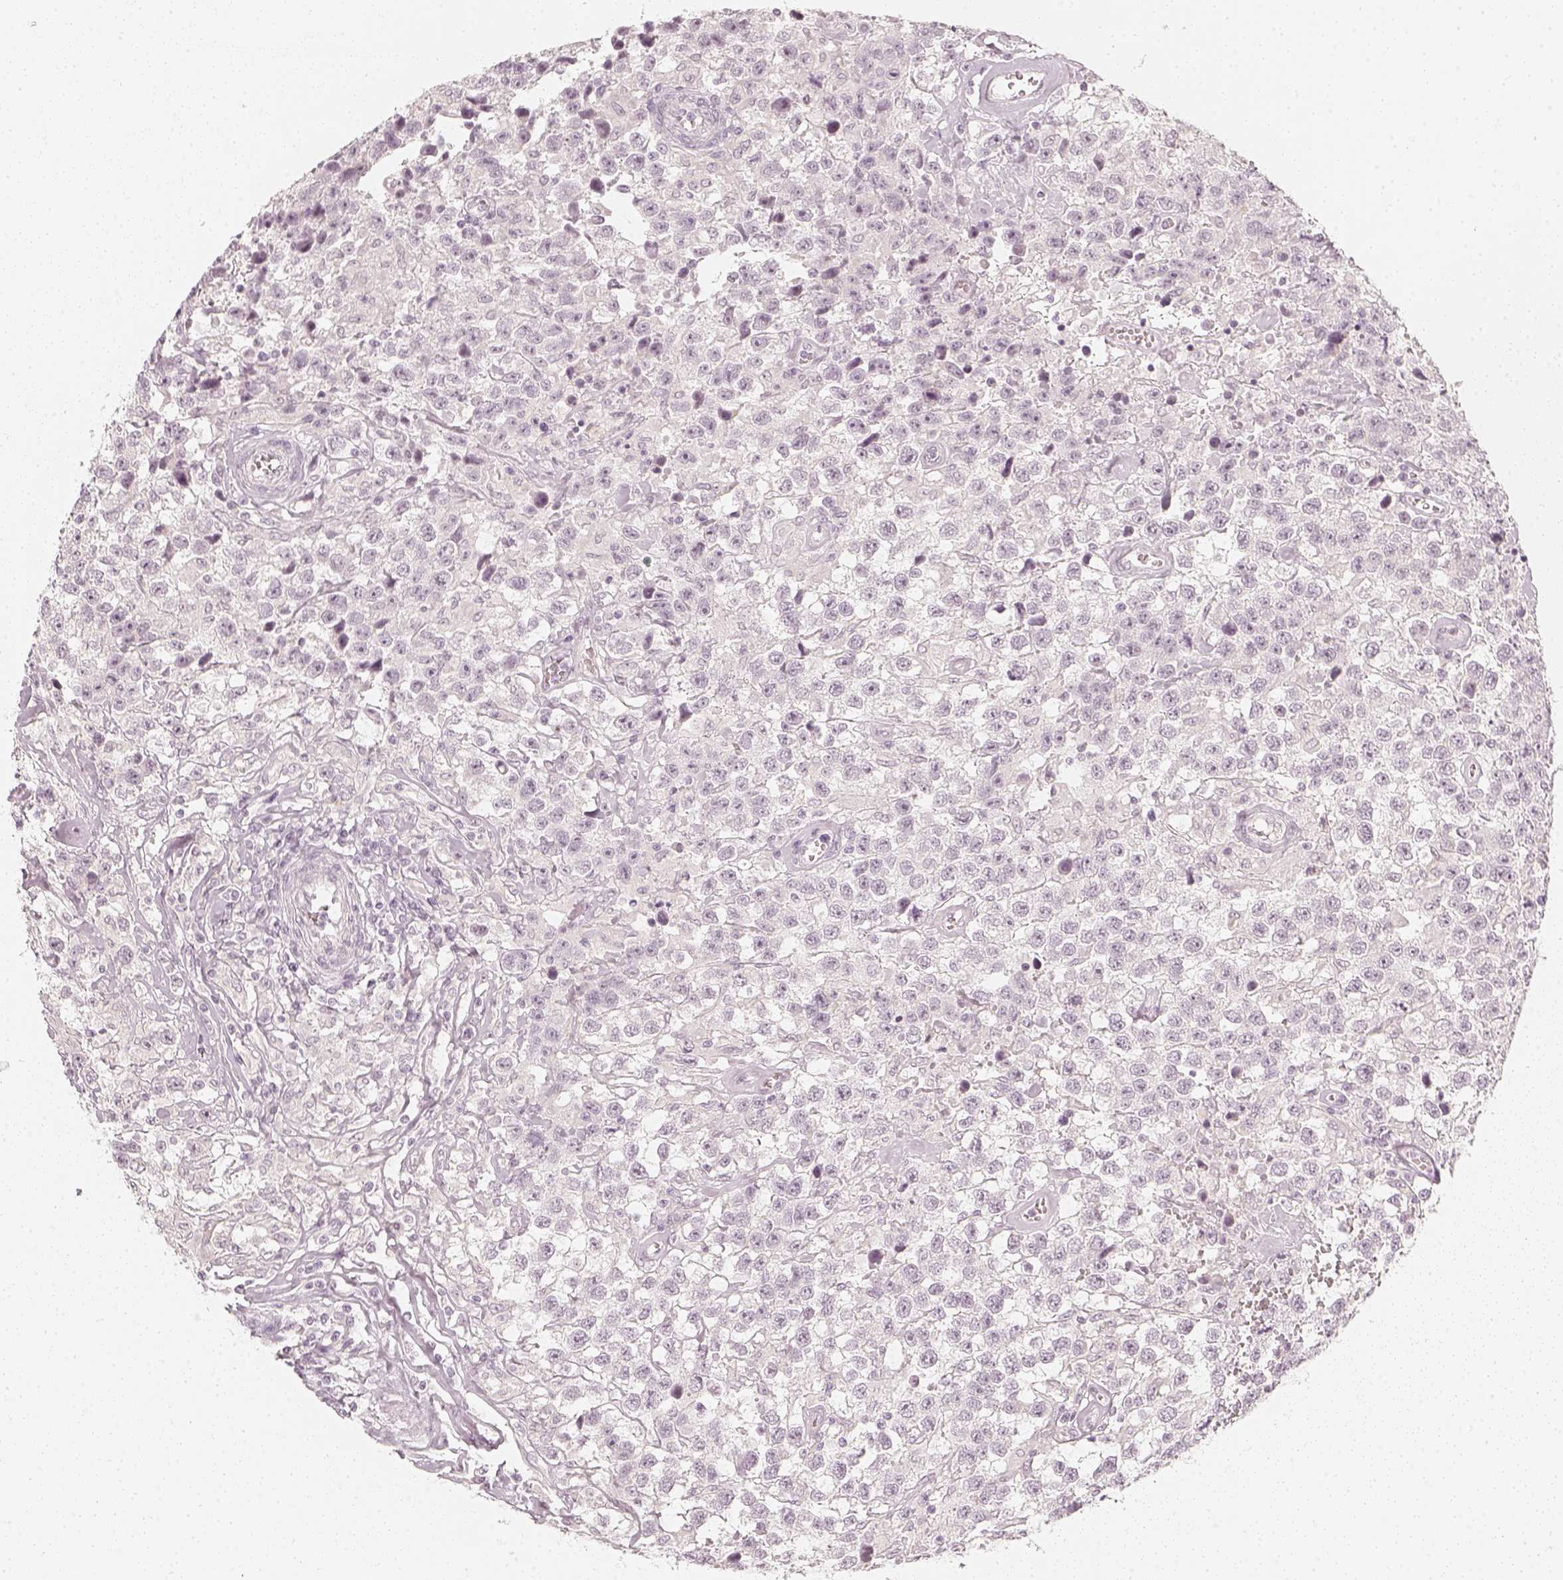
{"staining": {"intensity": "negative", "quantity": "none", "location": "none"}, "tissue": "testis cancer", "cell_type": "Tumor cells", "image_type": "cancer", "snomed": [{"axis": "morphology", "description": "Seminoma, NOS"}, {"axis": "topography", "description": "Testis"}], "caption": "The histopathology image demonstrates no staining of tumor cells in testis cancer.", "gene": "KRTAP2-1", "patient": {"sex": "male", "age": 43}}